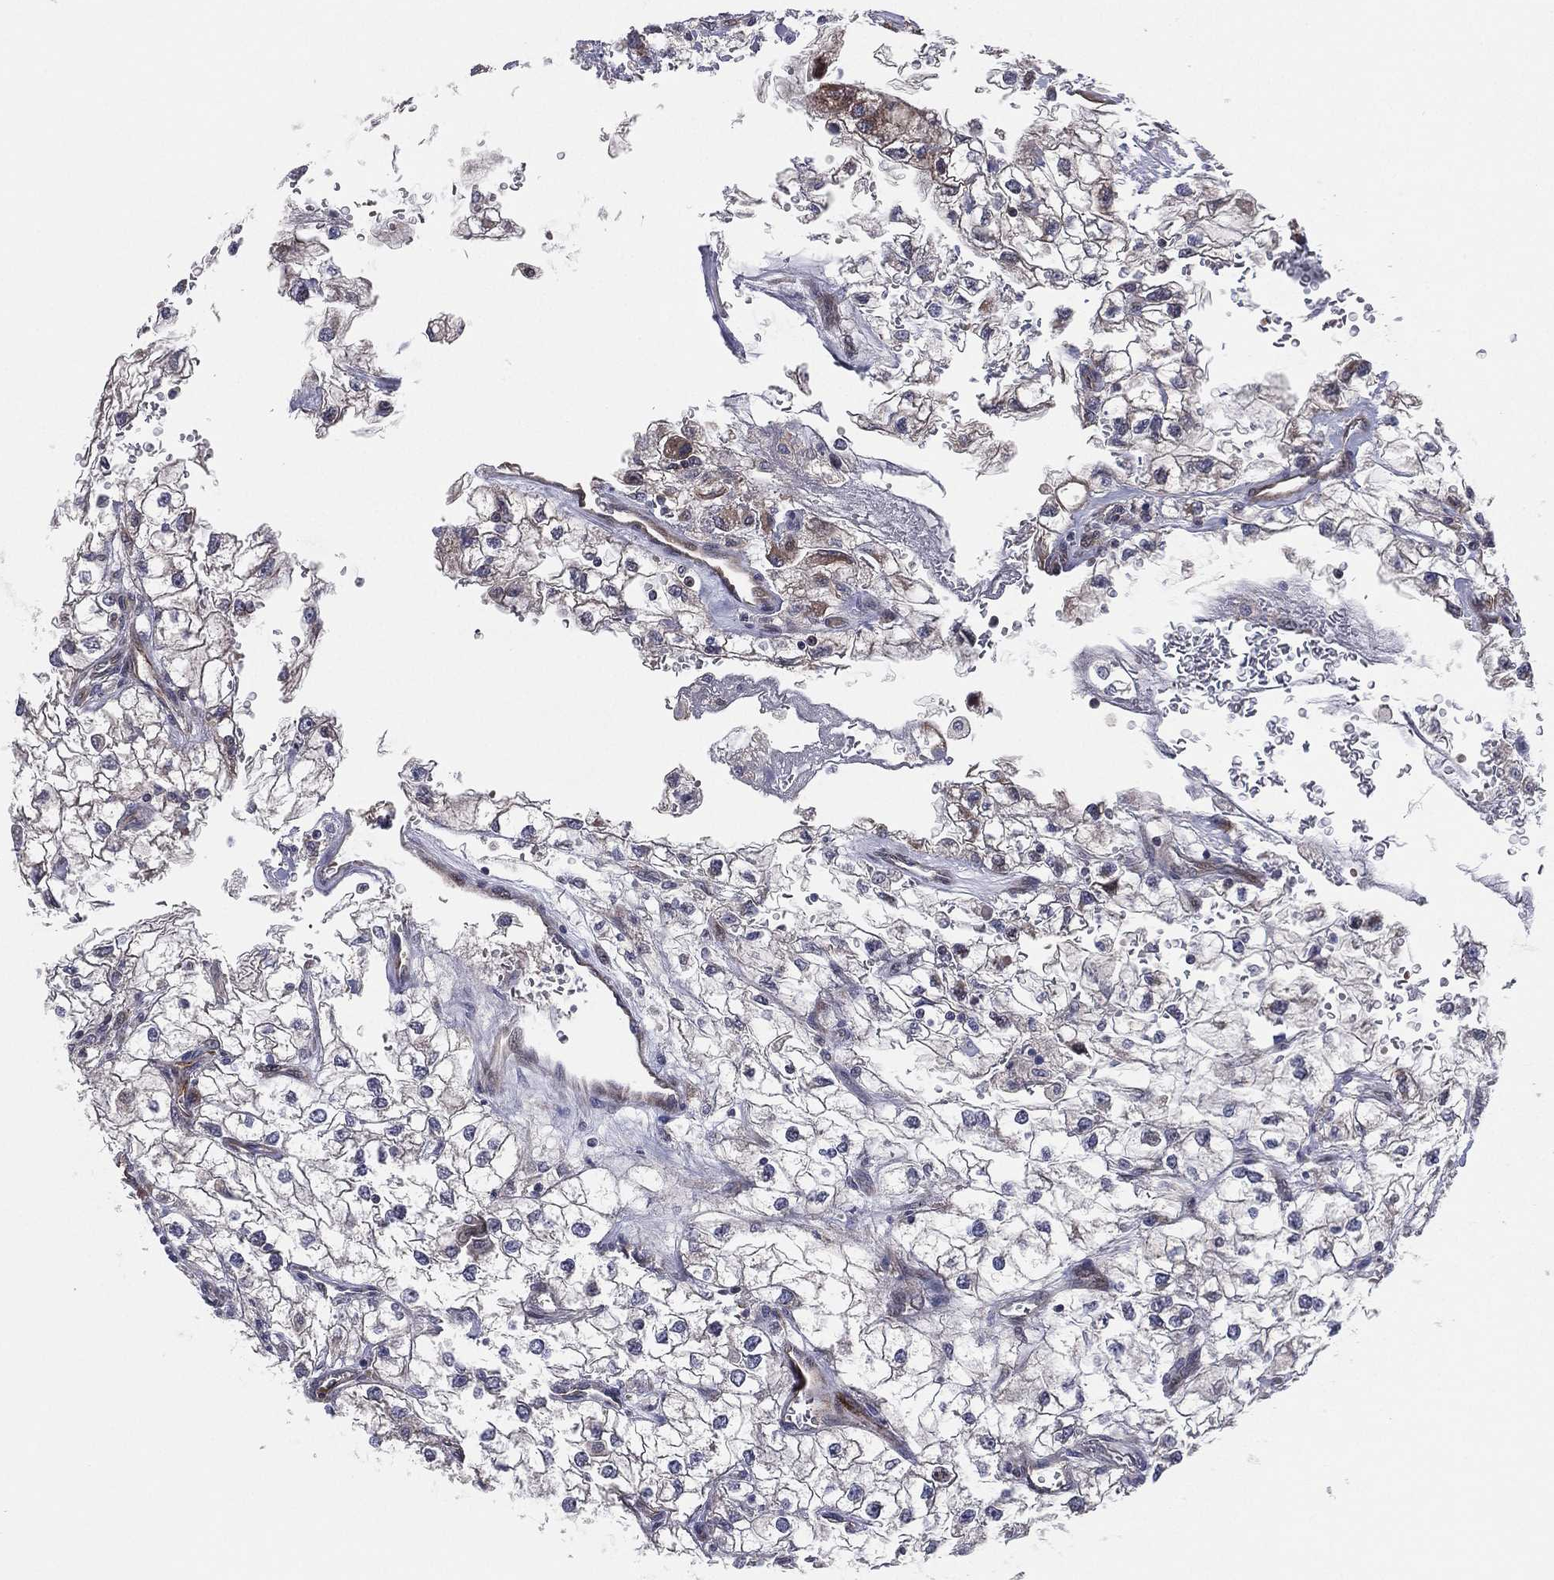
{"staining": {"intensity": "negative", "quantity": "none", "location": "none"}, "tissue": "renal cancer", "cell_type": "Tumor cells", "image_type": "cancer", "snomed": [{"axis": "morphology", "description": "Adenocarcinoma, NOS"}, {"axis": "topography", "description": "Kidney"}], "caption": "This is a photomicrograph of immunohistochemistry (IHC) staining of renal adenocarcinoma, which shows no staining in tumor cells.", "gene": "UTP14A", "patient": {"sex": "male", "age": 59}}